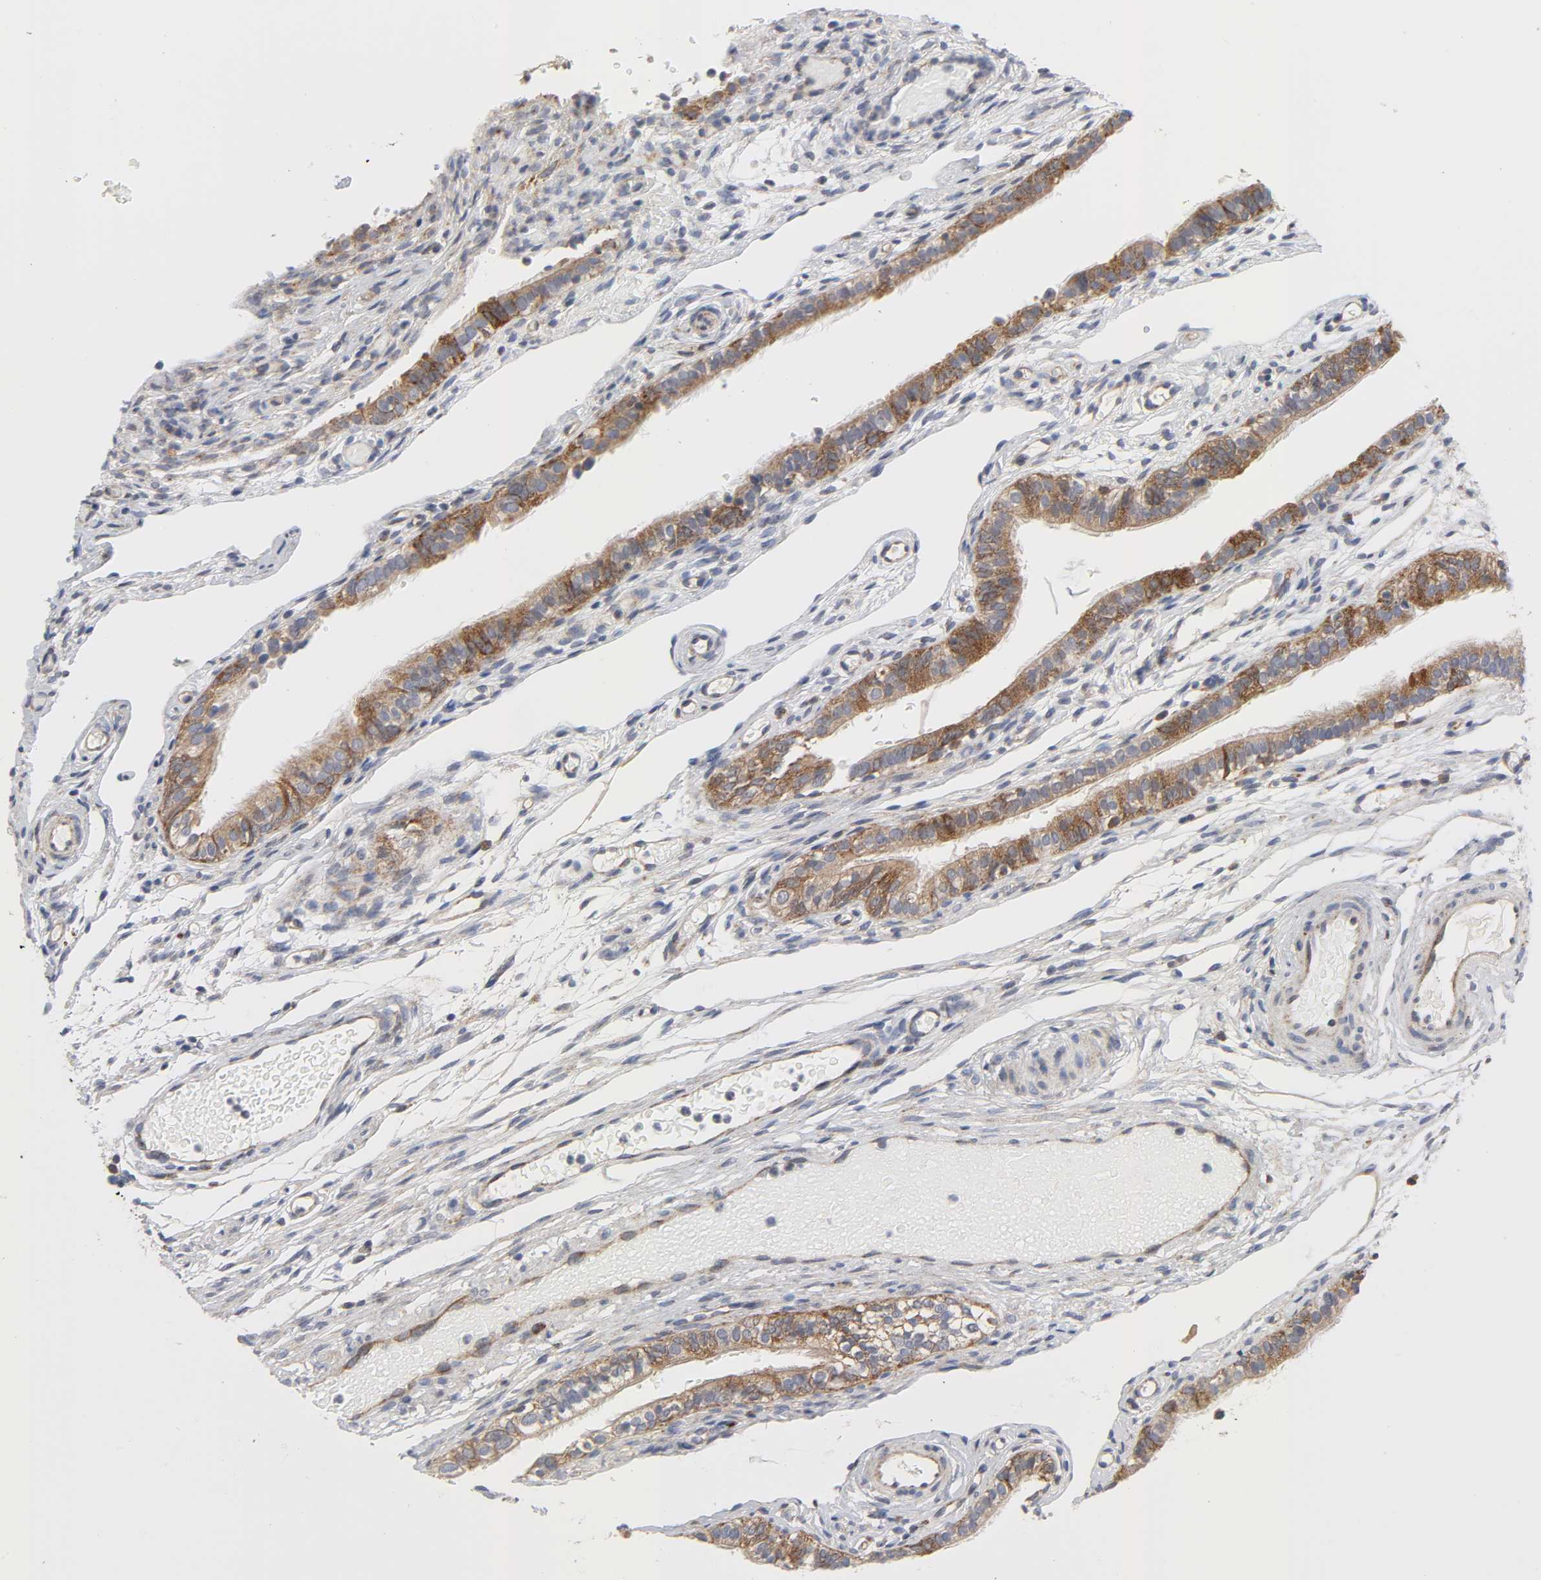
{"staining": {"intensity": "moderate", "quantity": ">75%", "location": "cytoplasmic/membranous"}, "tissue": "fallopian tube", "cell_type": "Glandular cells", "image_type": "normal", "snomed": [{"axis": "morphology", "description": "Normal tissue, NOS"}, {"axis": "morphology", "description": "Dermoid, NOS"}, {"axis": "topography", "description": "Fallopian tube"}], "caption": "IHC staining of unremarkable fallopian tube, which reveals medium levels of moderate cytoplasmic/membranous staining in approximately >75% of glandular cells indicating moderate cytoplasmic/membranous protein staining. The staining was performed using DAB (3,3'-diaminobenzidine) (brown) for protein detection and nuclei were counterstained in hematoxylin (blue).", "gene": "BAX", "patient": {"sex": "female", "age": 33}}